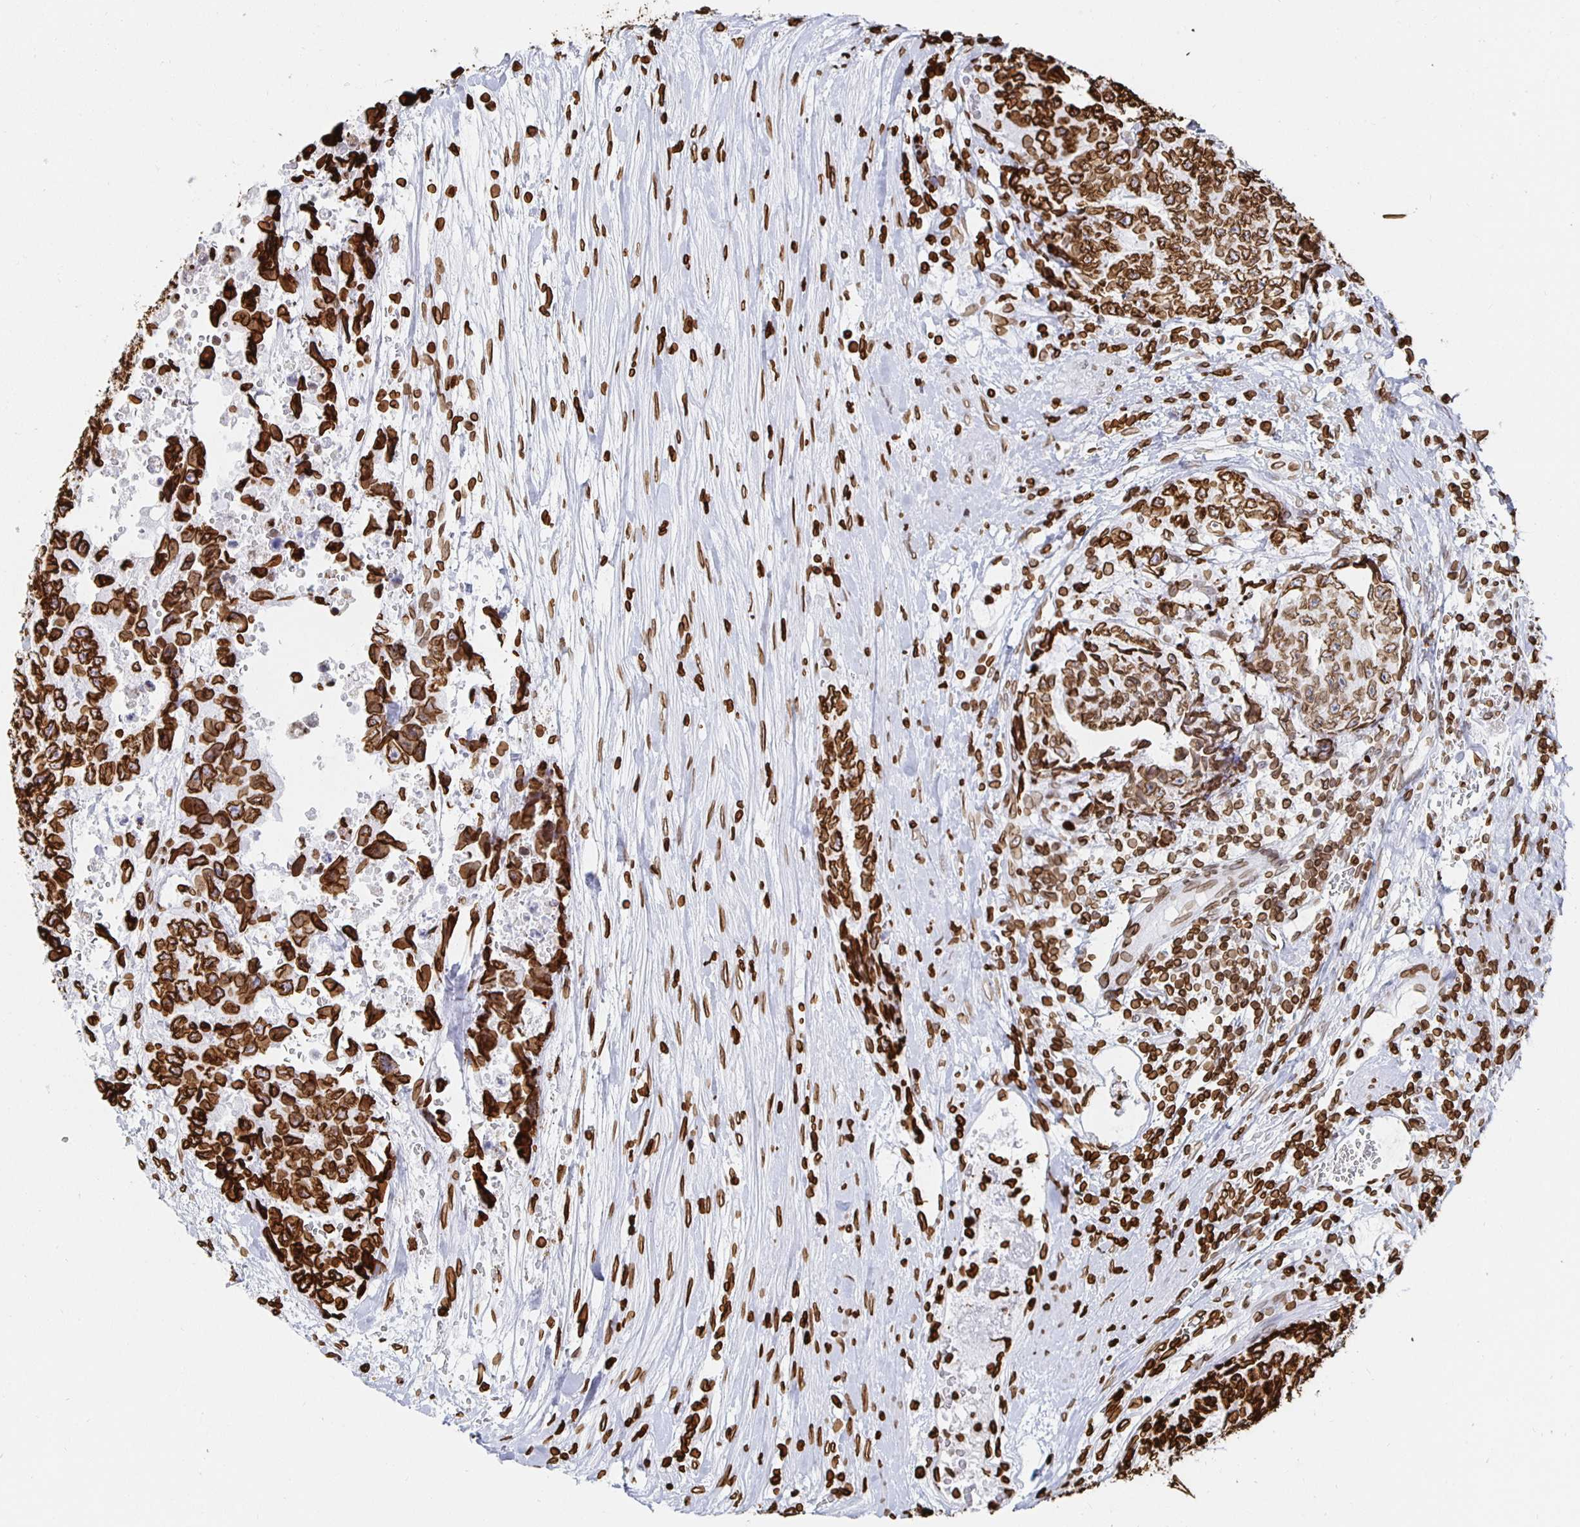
{"staining": {"intensity": "strong", "quantity": ">75%", "location": "cytoplasmic/membranous,nuclear"}, "tissue": "testis cancer", "cell_type": "Tumor cells", "image_type": "cancer", "snomed": [{"axis": "morphology", "description": "Carcinoma, Embryonal, NOS"}, {"axis": "topography", "description": "Testis"}], "caption": "Testis cancer stained for a protein demonstrates strong cytoplasmic/membranous and nuclear positivity in tumor cells. The staining is performed using DAB brown chromogen to label protein expression. The nuclei are counter-stained blue using hematoxylin.", "gene": "LMNB1", "patient": {"sex": "male", "age": 24}}